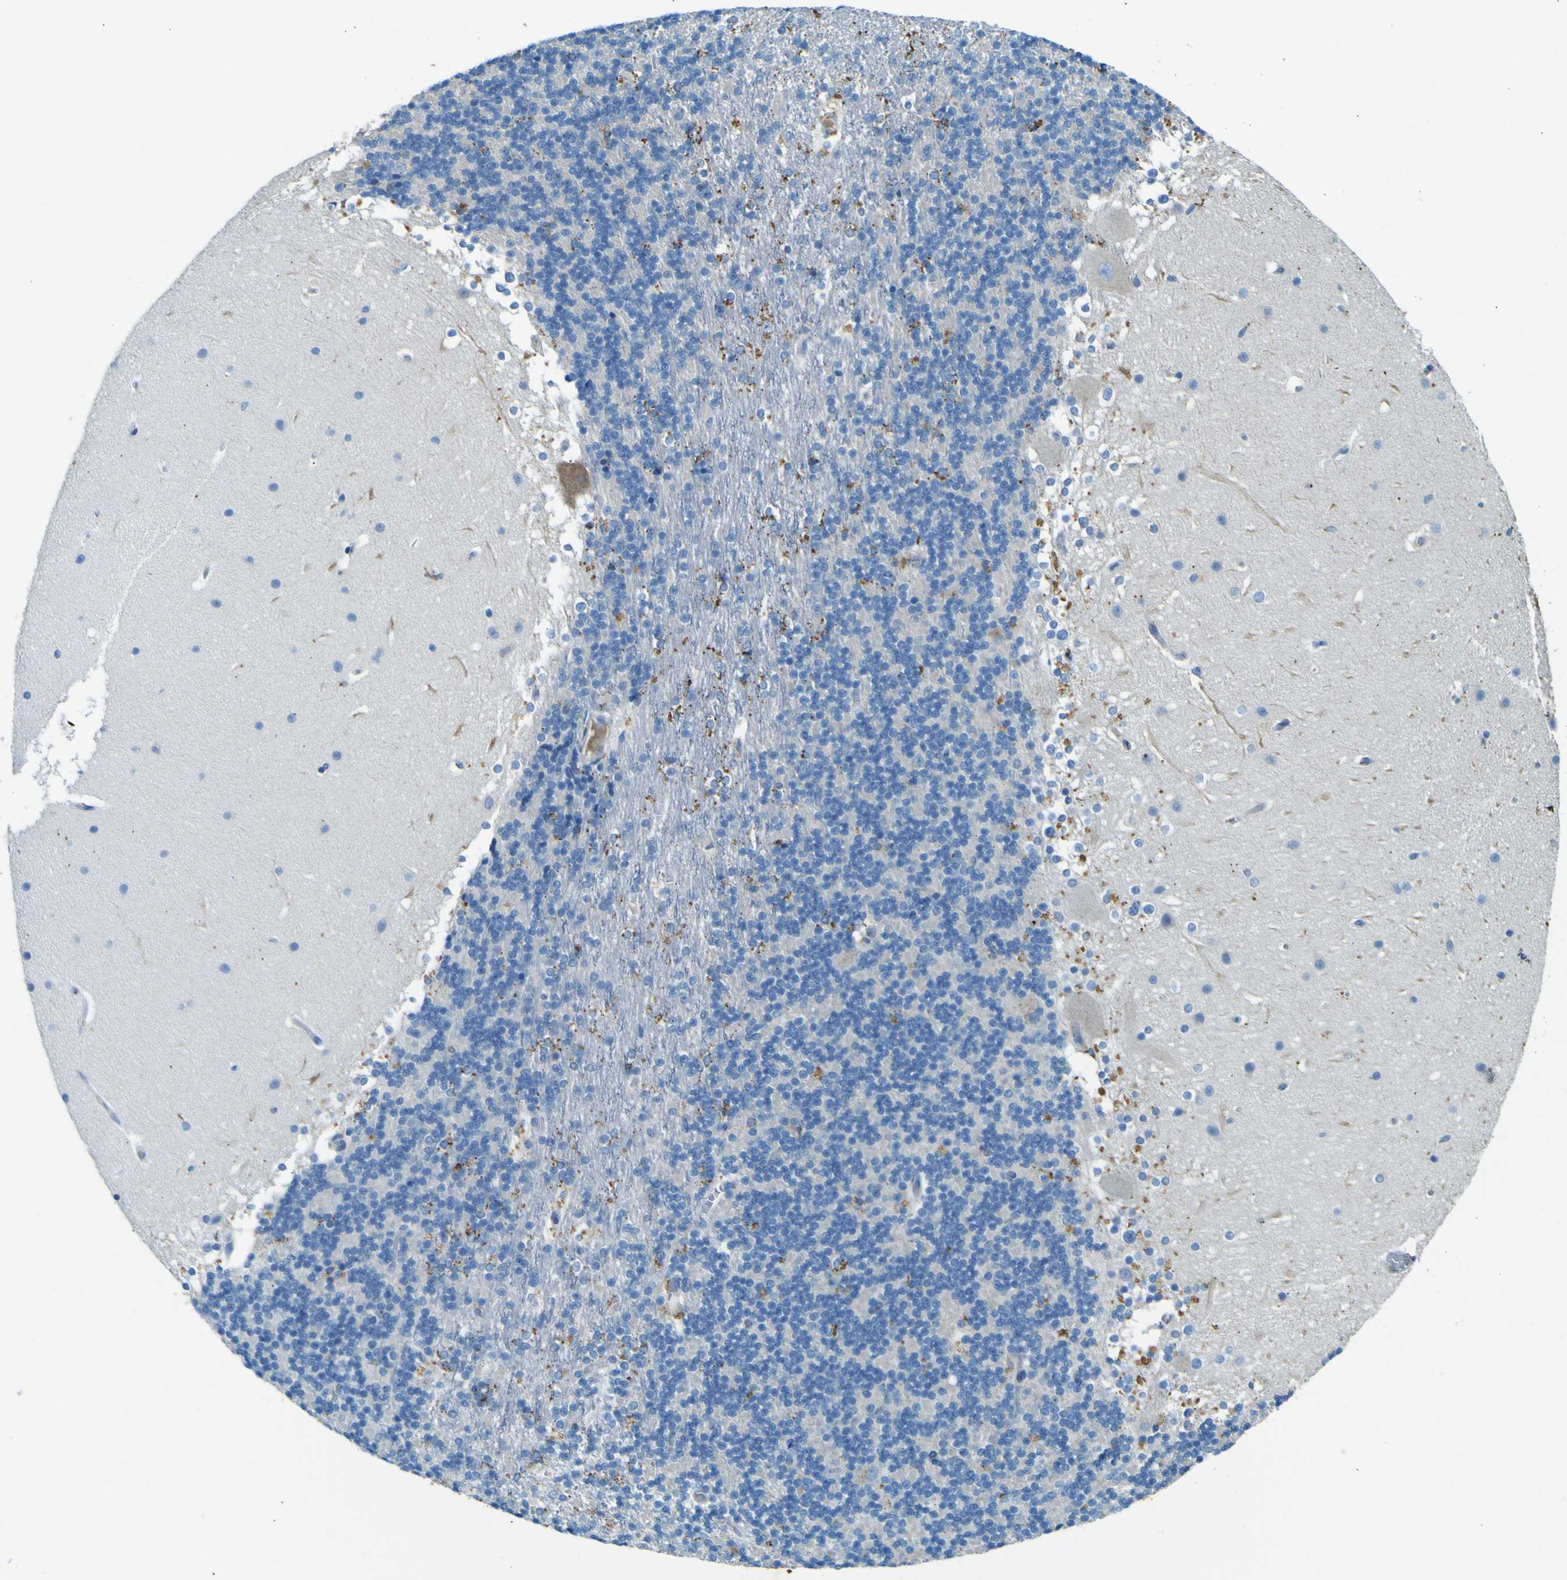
{"staining": {"intensity": "negative", "quantity": "none", "location": "none"}, "tissue": "cerebellum", "cell_type": "Cells in granular layer", "image_type": "normal", "snomed": [{"axis": "morphology", "description": "Normal tissue, NOS"}, {"axis": "topography", "description": "Cerebellum"}], "caption": "Normal cerebellum was stained to show a protein in brown. There is no significant positivity in cells in granular layer.", "gene": "PDE9A", "patient": {"sex": "female", "age": 19}}